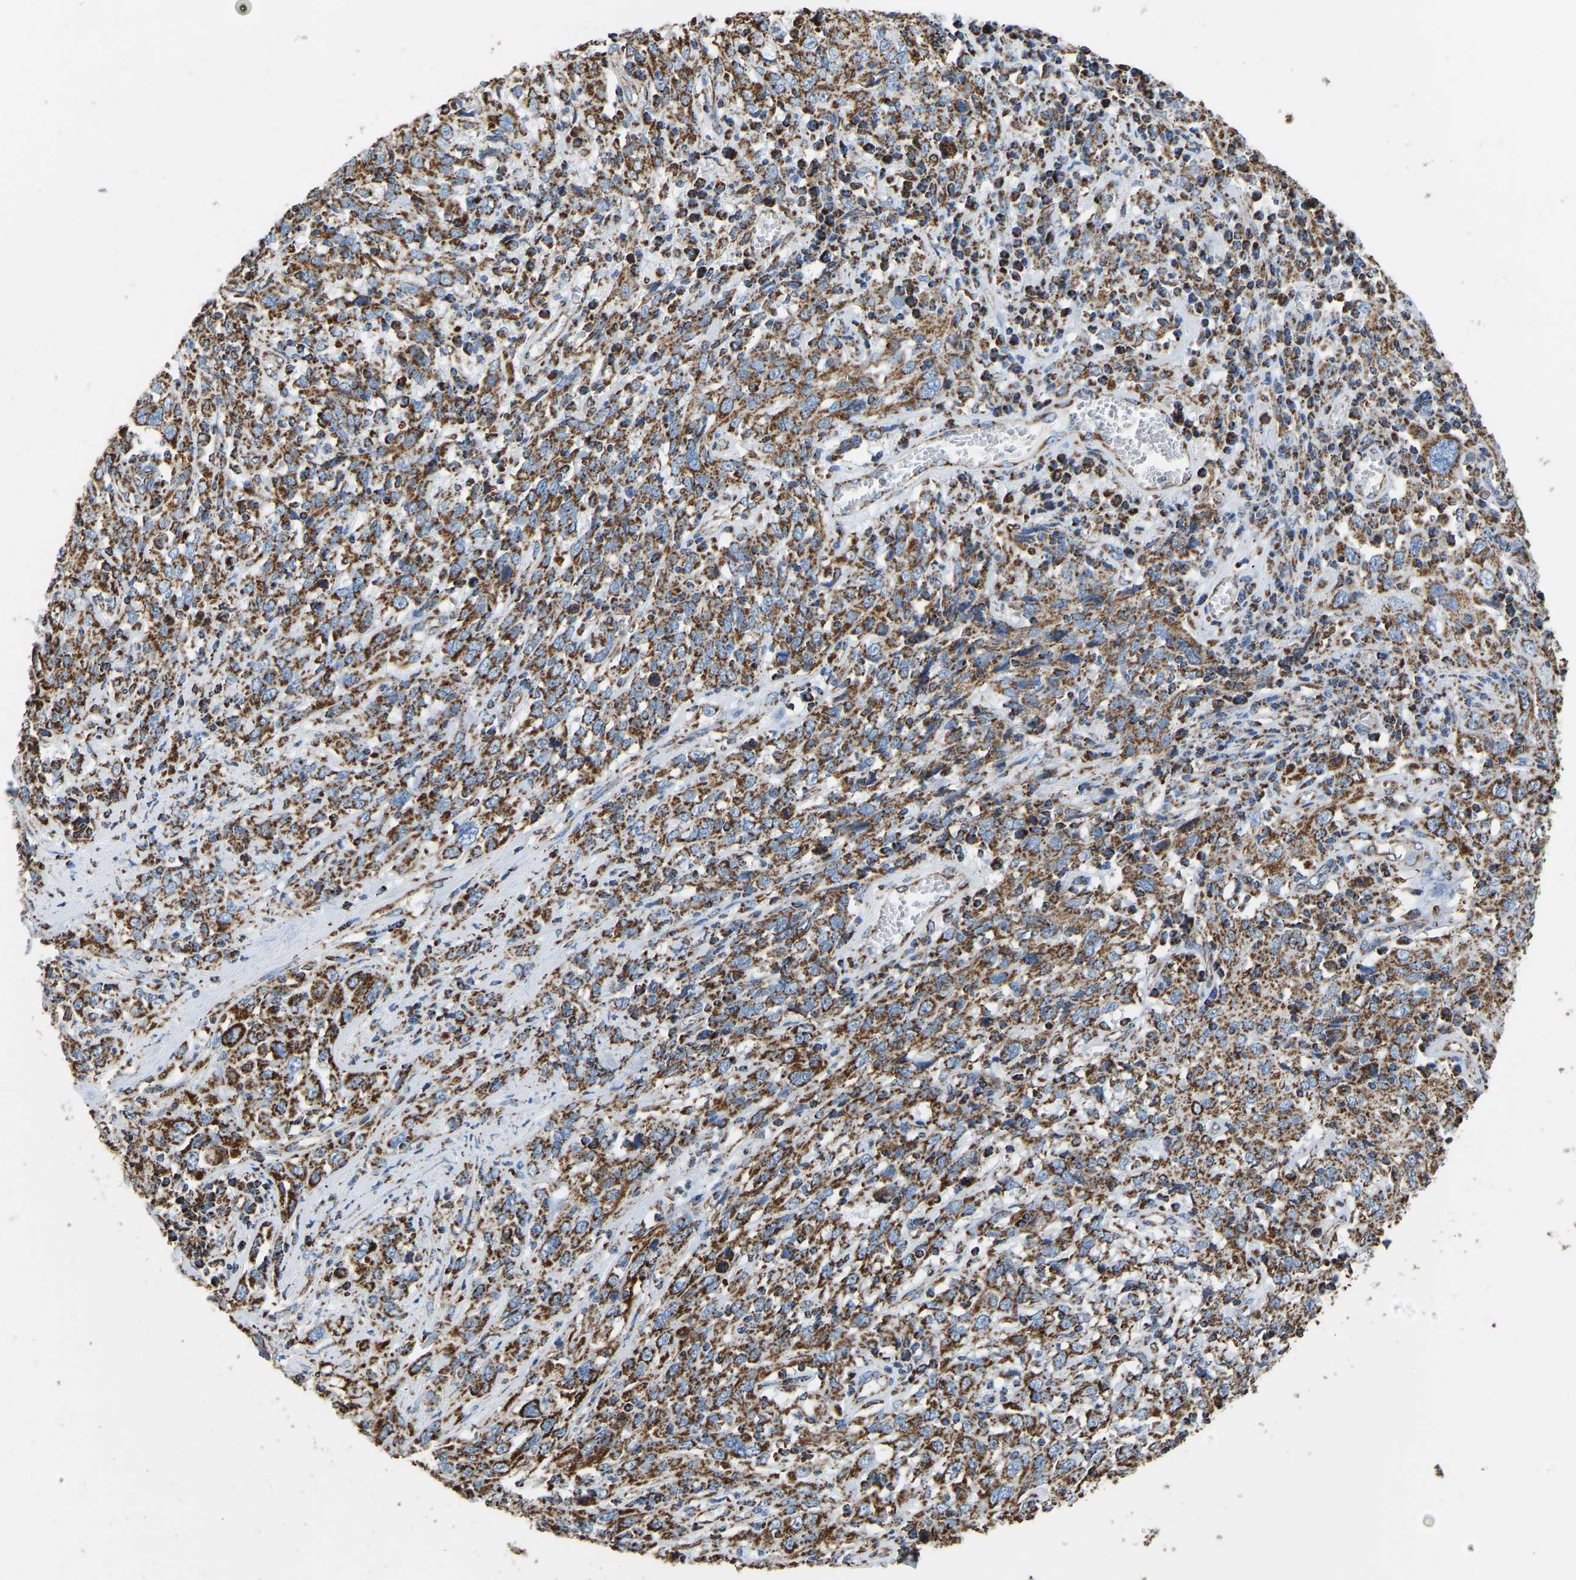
{"staining": {"intensity": "moderate", "quantity": ">75%", "location": "cytoplasmic/membranous"}, "tissue": "cervical cancer", "cell_type": "Tumor cells", "image_type": "cancer", "snomed": [{"axis": "morphology", "description": "Squamous cell carcinoma, NOS"}, {"axis": "topography", "description": "Cervix"}], "caption": "There is medium levels of moderate cytoplasmic/membranous positivity in tumor cells of cervical cancer, as demonstrated by immunohistochemical staining (brown color).", "gene": "IRX6", "patient": {"sex": "female", "age": 46}}